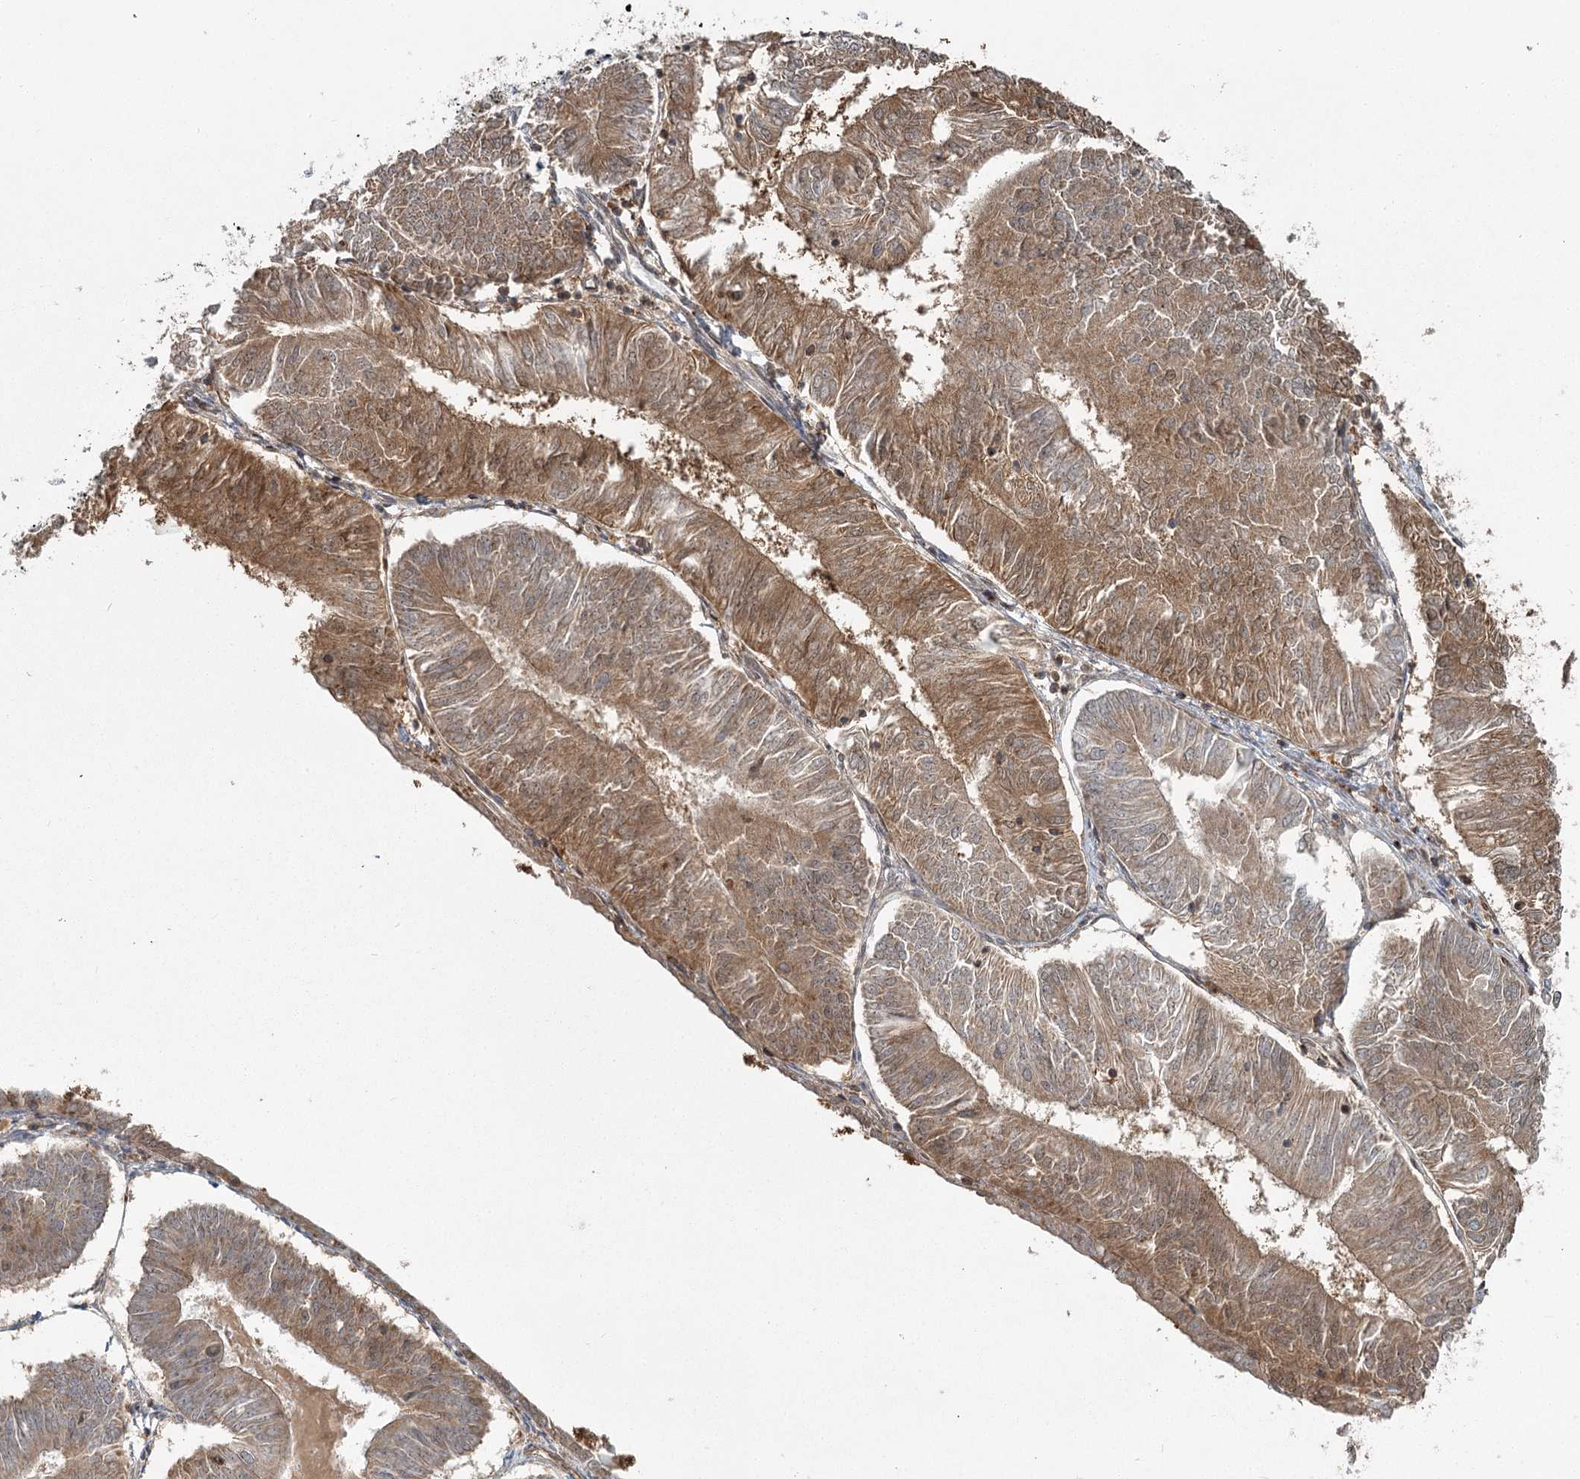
{"staining": {"intensity": "moderate", "quantity": ">75%", "location": "cytoplasmic/membranous"}, "tissue": "endometrial cancer", "cell_type": "Tumor cells", "image_type": "cancer", "snomed": [{"axis": "morphology", "description": "Adenocarcinoma, NOS"}, {"axis": "topography", "description": "Endometrium"}], "caption": "Endometrial cancer (adenocarcinoma) was stained to show a protein in brown. There is medium levels of moderate cytoplasmic/membranous positivity in about >75% of tumor cells.", "gene": "THNSL1", "patient": {"sex": "female", "age": 58}}